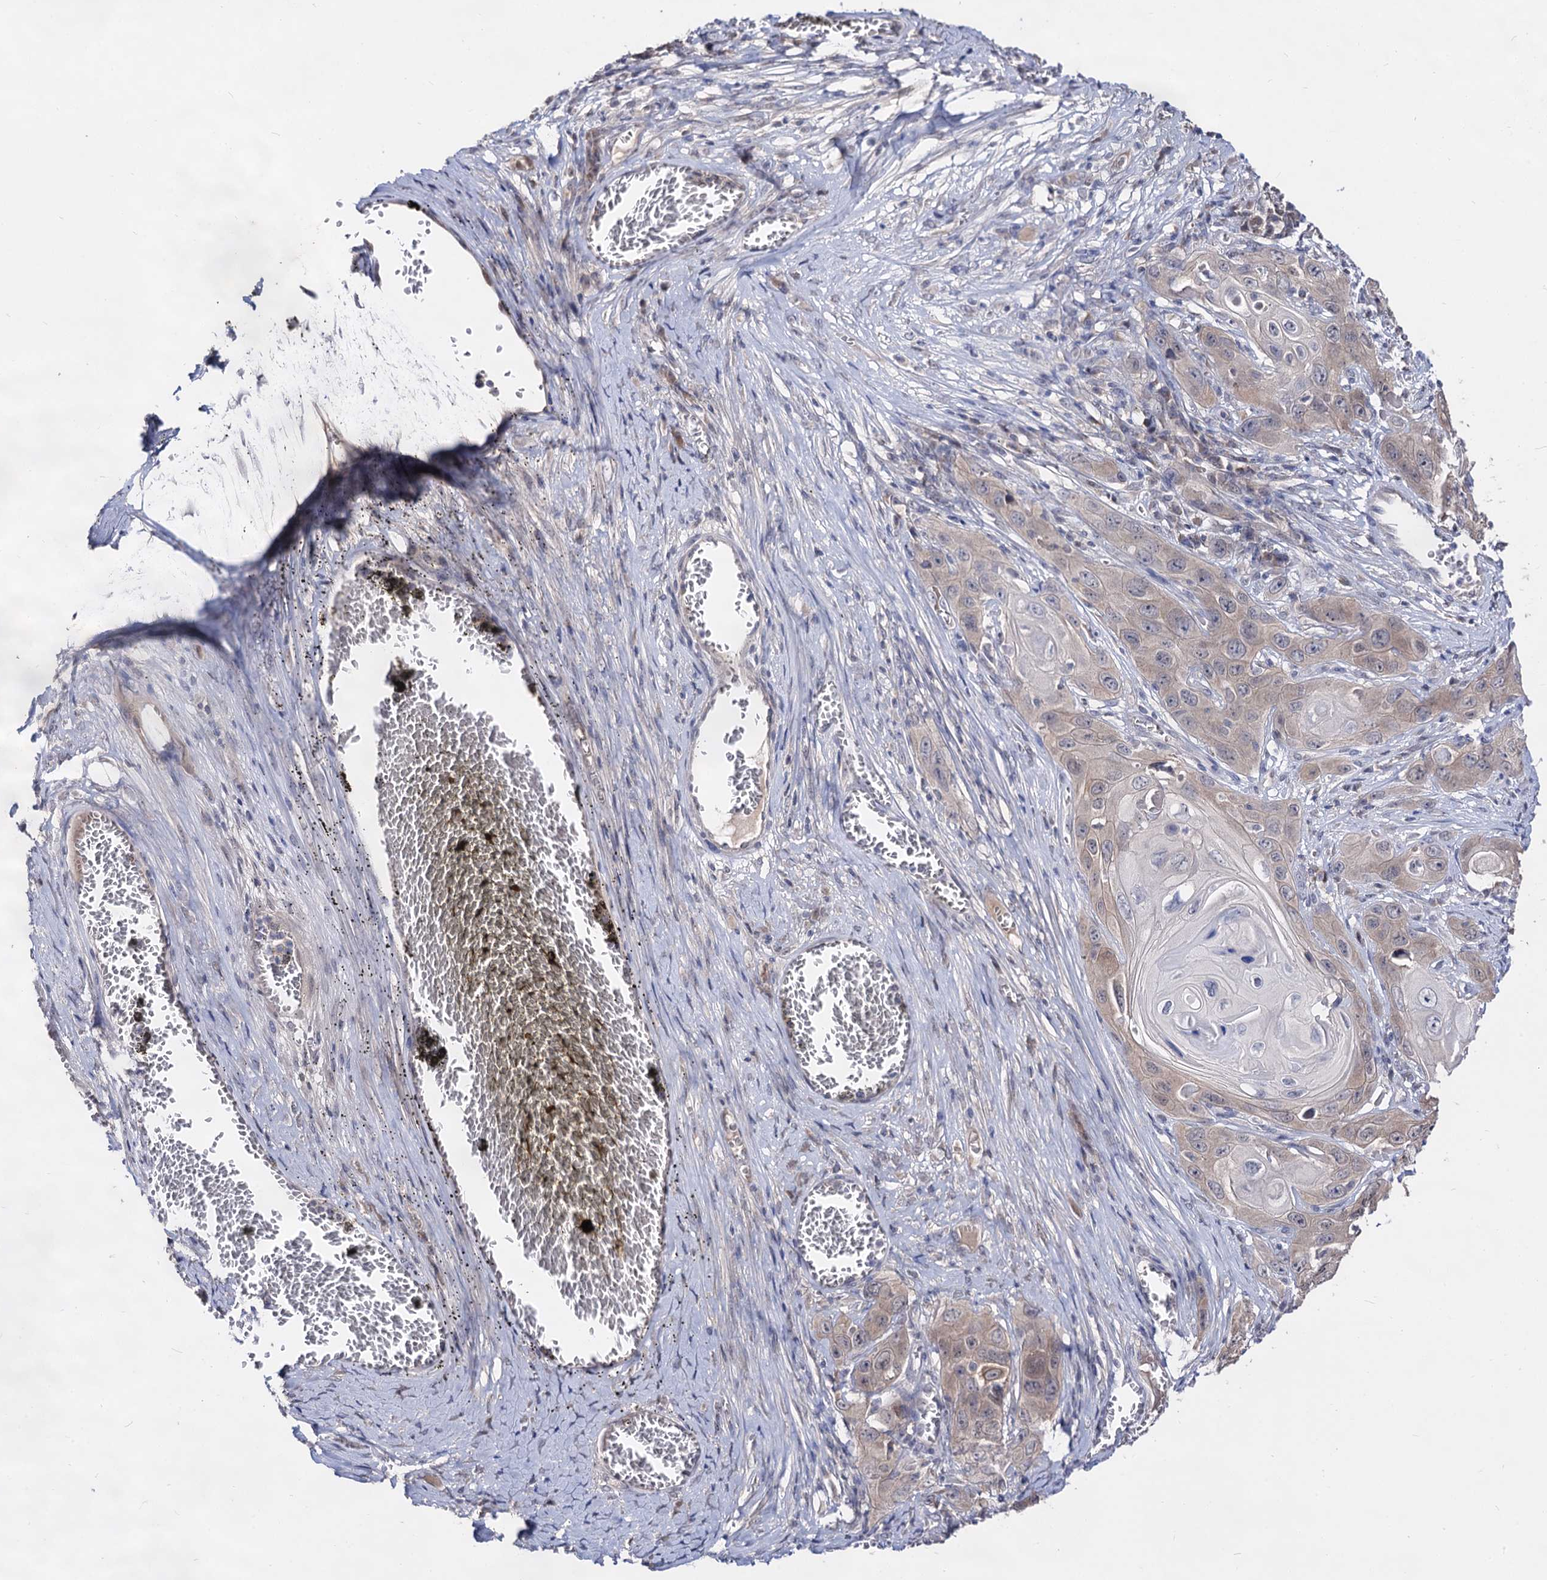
{"staining": {"intensity": "weak", "quantity": ">75%", "location": "cytoplasmic/membranous"}, "tissue": "skin cancer", "cell_type": "Tumor cells", "image_type": "cancer", "snomed": [{"axis": "morphology", "description": "Squamous cell carcinoma, NOS"}, {"axis": "topography", "description": "Skin"}], "caption": "A histopathology image of skin cancer (squamous cell carcinoma) stained for a protein demonstrates weak cytoplasmic/membranous brown staining in tumor cells.", "gene": "ARFIP2", "patient": {"sex": "male", "age": 55}}